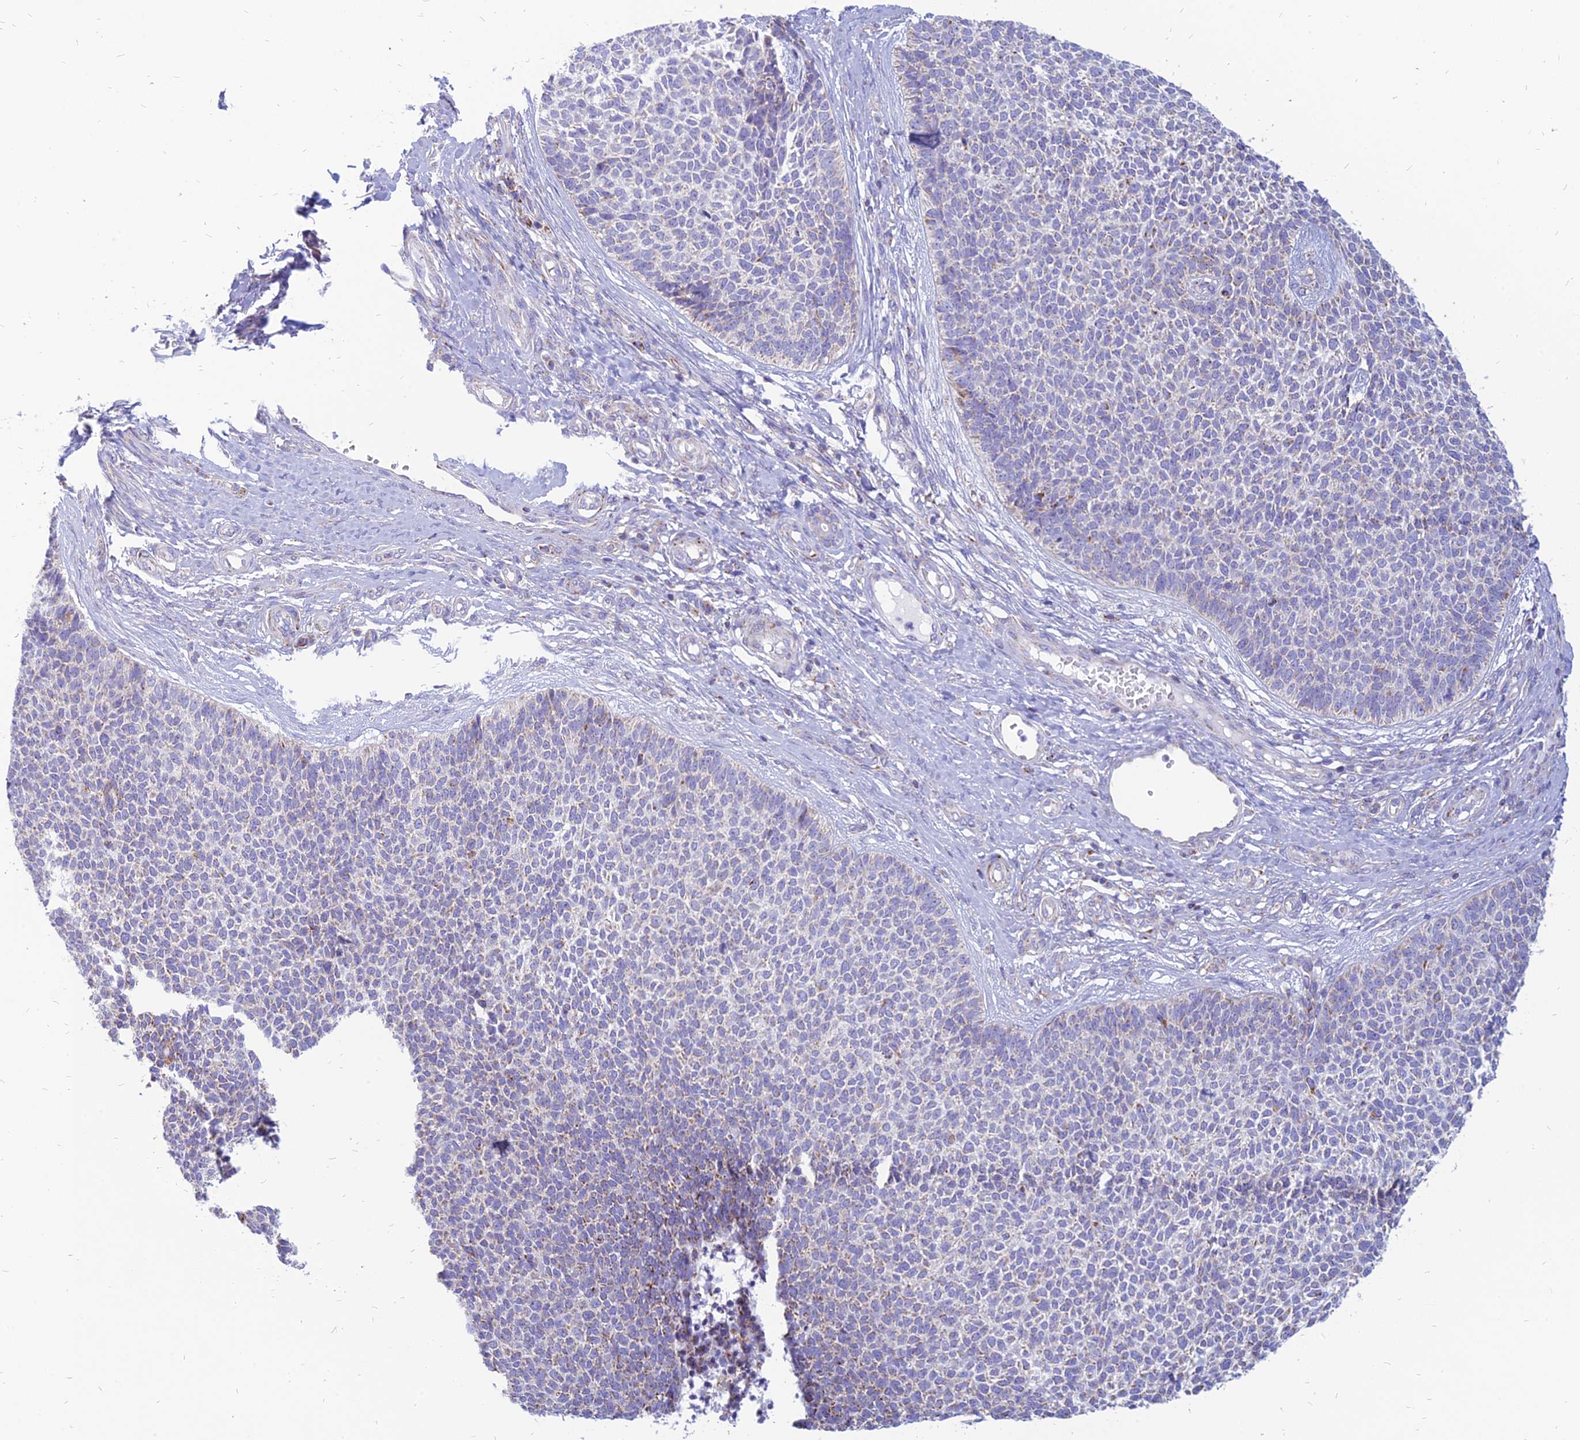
{"staining": {"intensity": "weak", "quantity": "<25%", "location": "cytoplasmic/membranous"}, "tissue": "skin cancer", "cell_type": "Tumor cells", "image_type": "cancer", "snomed": [{"axis": "morphology", "description": "Basal cell carcinoma"}, {"axis": "topography", "description": "Skin"}], "caption": "IHC photomicrograph of neoplastic tissue: skin cancer (basal cell carcinoma) stained with DAB demonstrates no significant protein staining in tumor cells.", "gene": "PACC1", "patient": {"sex": "female", "age": 84}}